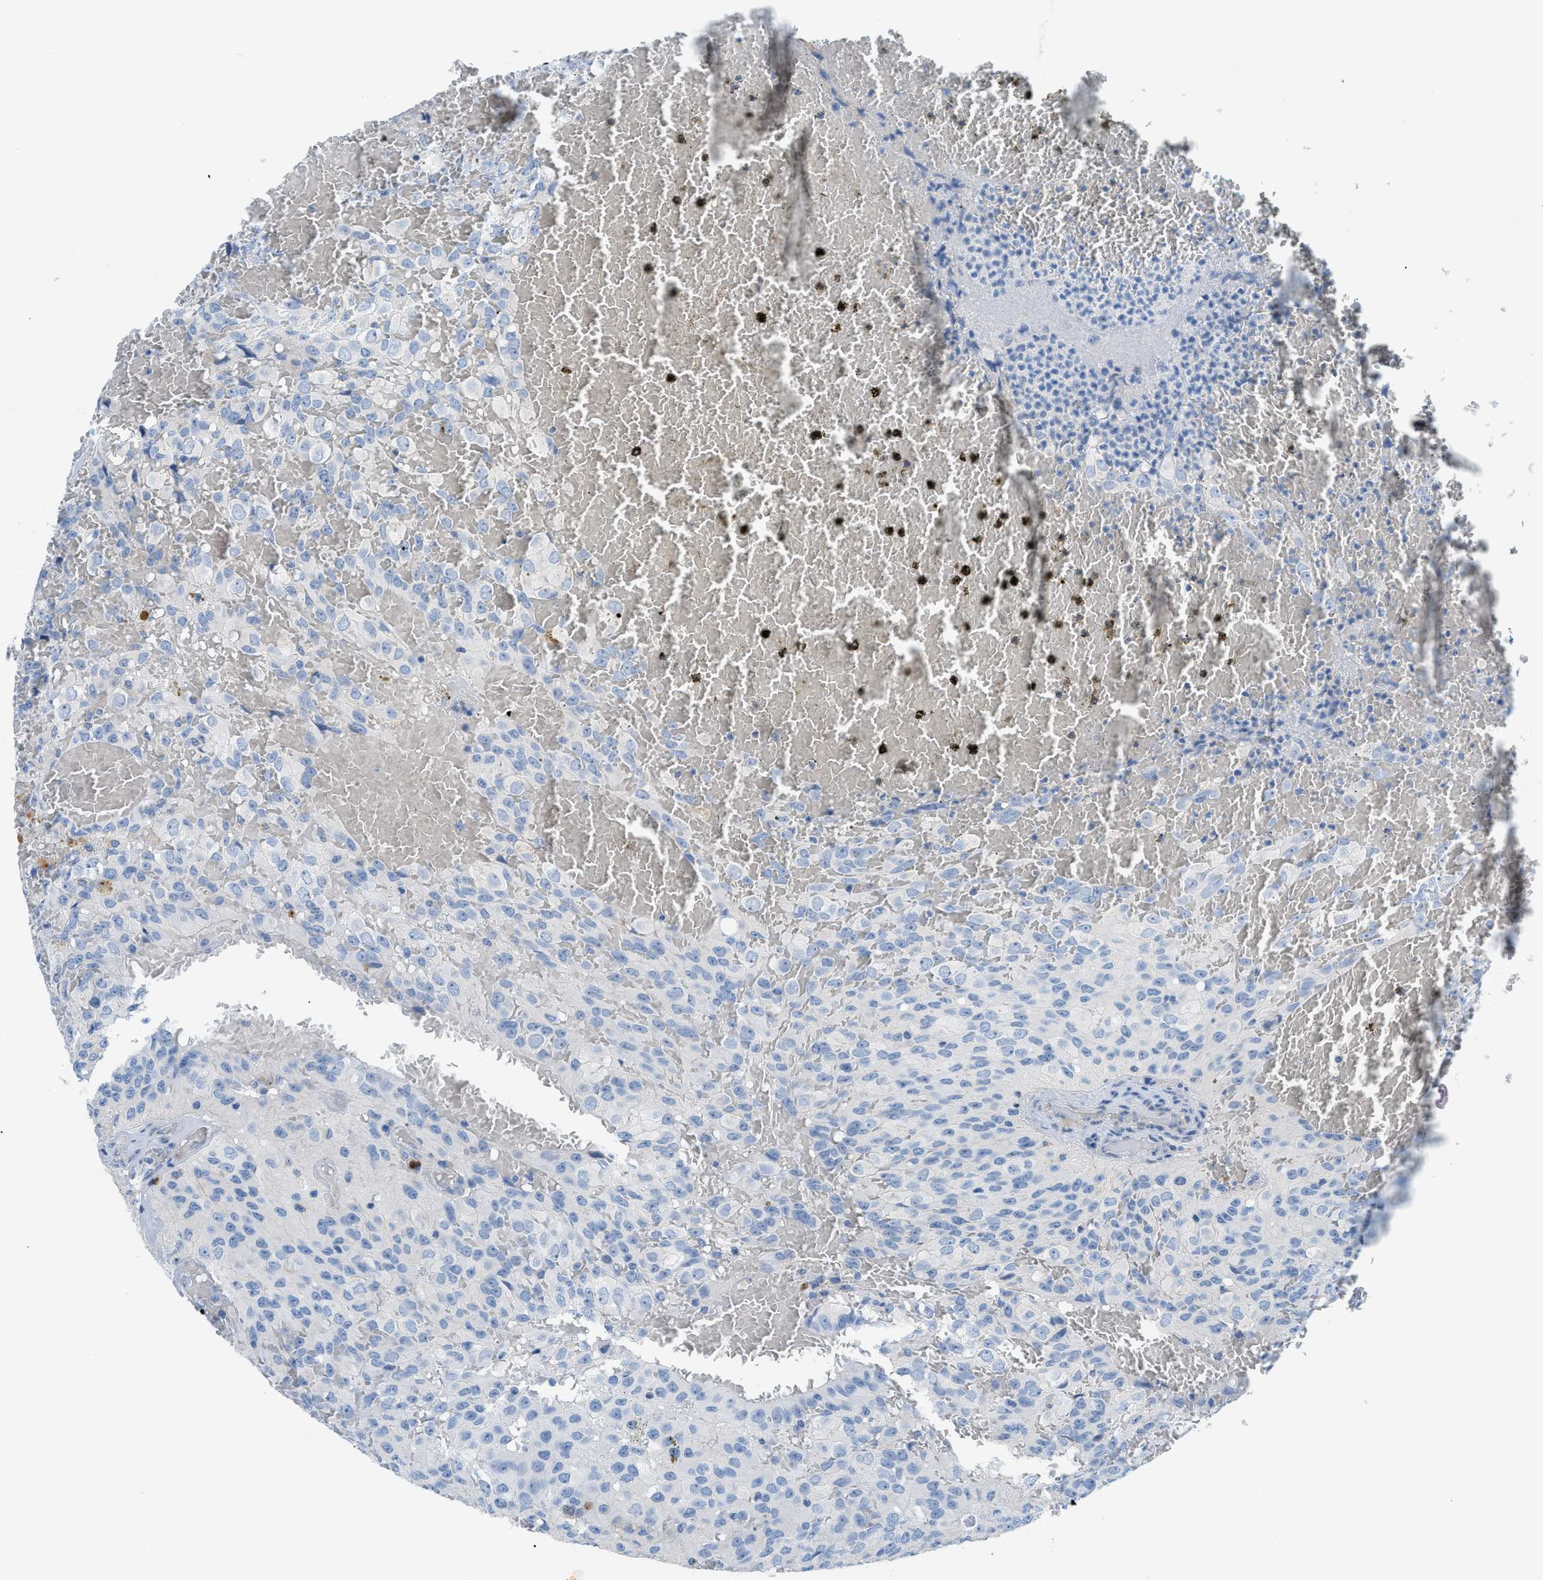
{"staining": {"intensity": "negative", "quantity": "none", "location": "none"}, "tissue": "glioma", "cell_type": "Tumor cells", "image_type": "cancer", "snomed": [{"axis": "morphology", "description": "Glioma, malignant, High grade"}, {"axis": "topography", "description": "Brain"}], "caption": "The histopathology image displays no staining of tumor cells in malignant glioma (high-grade). (DAB immunohistochemistry (IHC), high magnification).", "gene": "FDCSP", "patient": {"sex": "male", "age": 32}}